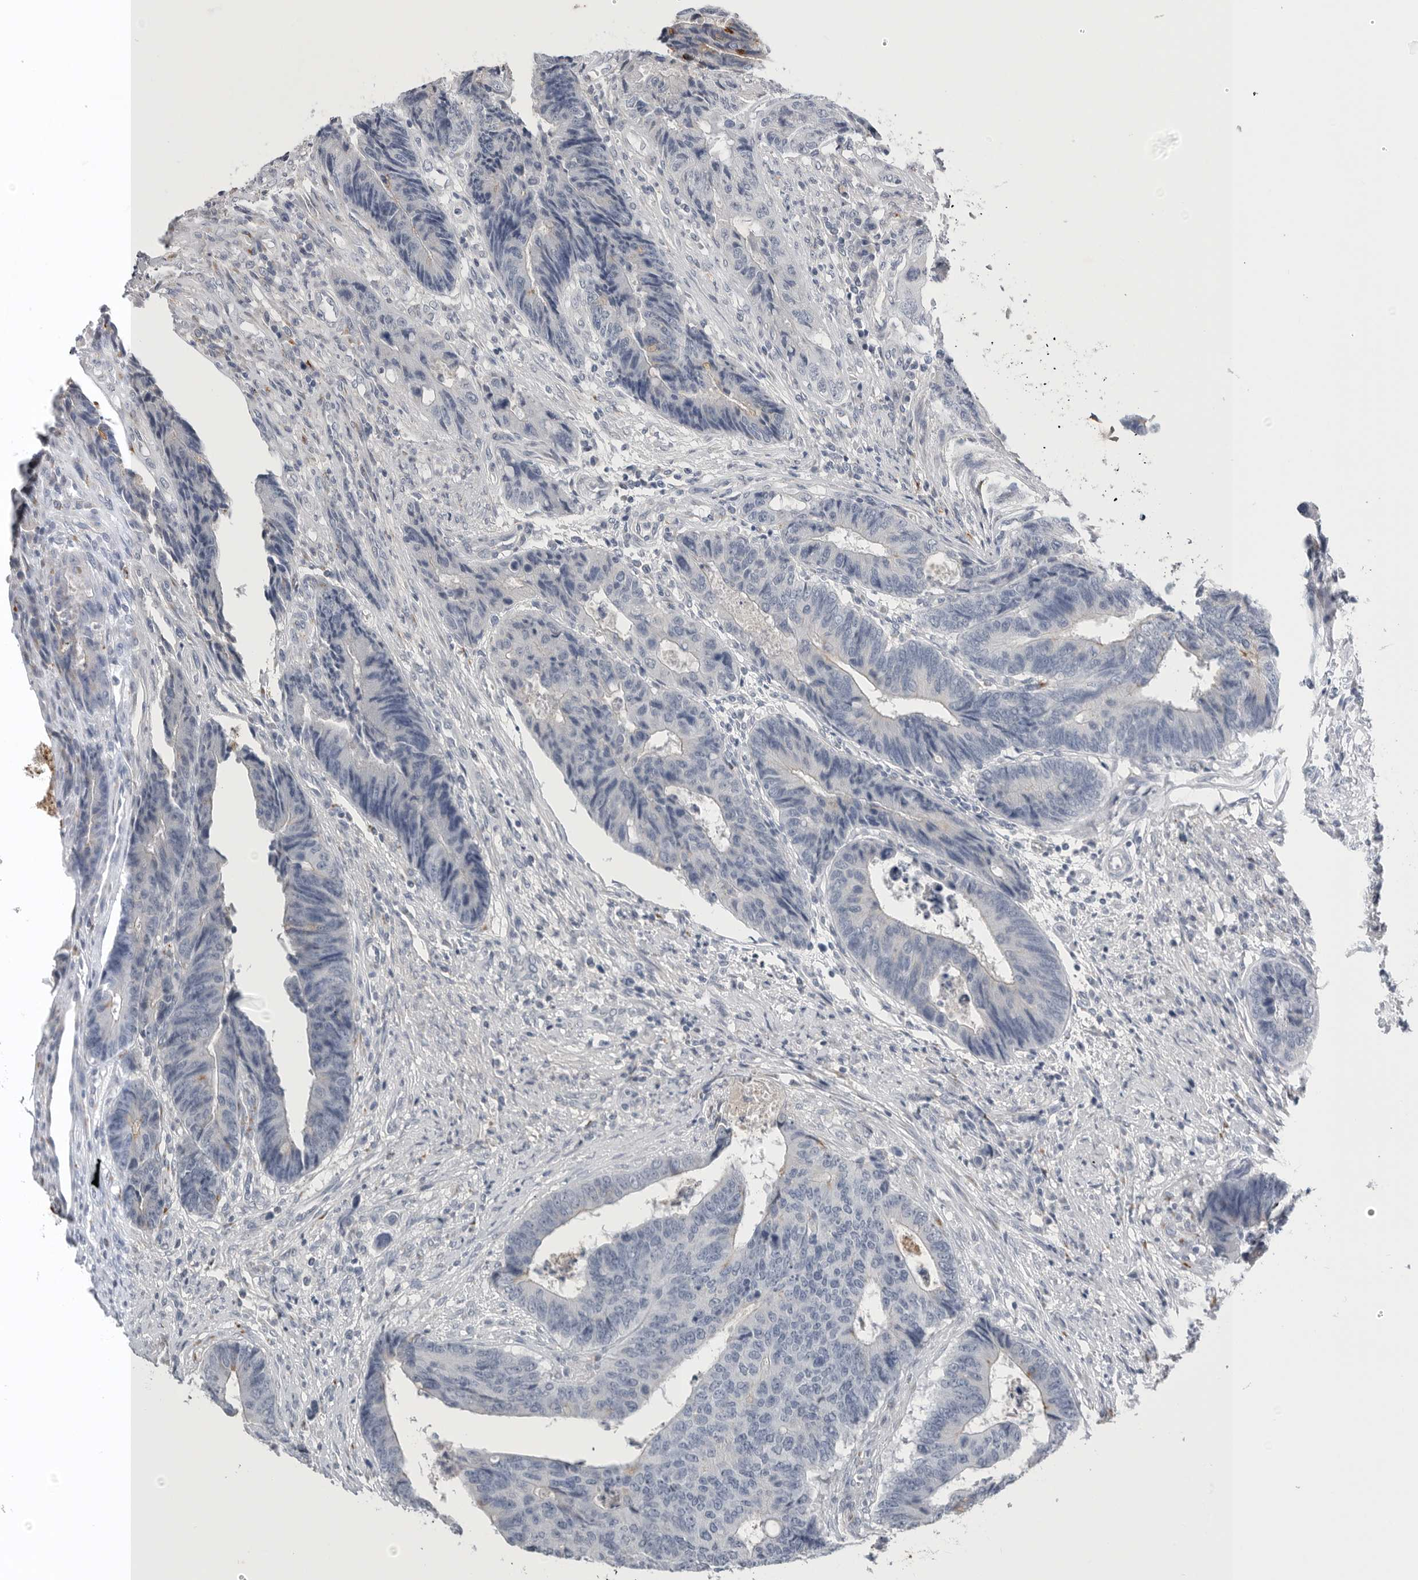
{"staining": {"intensity": "negative", "quantity": "none", "location": "none"}, "tissue": "colorectal cancer", "cell_type": "Tumor cells", "image_type": "cancer", "snomed": [{"axis": "morphology", "description": "Adenocarcinoma, NOS"}, {"axis": "topography", "description": "Rectum"}], "caption": "Immunohistochemical staining of human colorectal adenocarcinoma reveals no significant staining in tumor cells.", "gene": "TIMP1", "patient": {"sex": "male", "age": 84}}